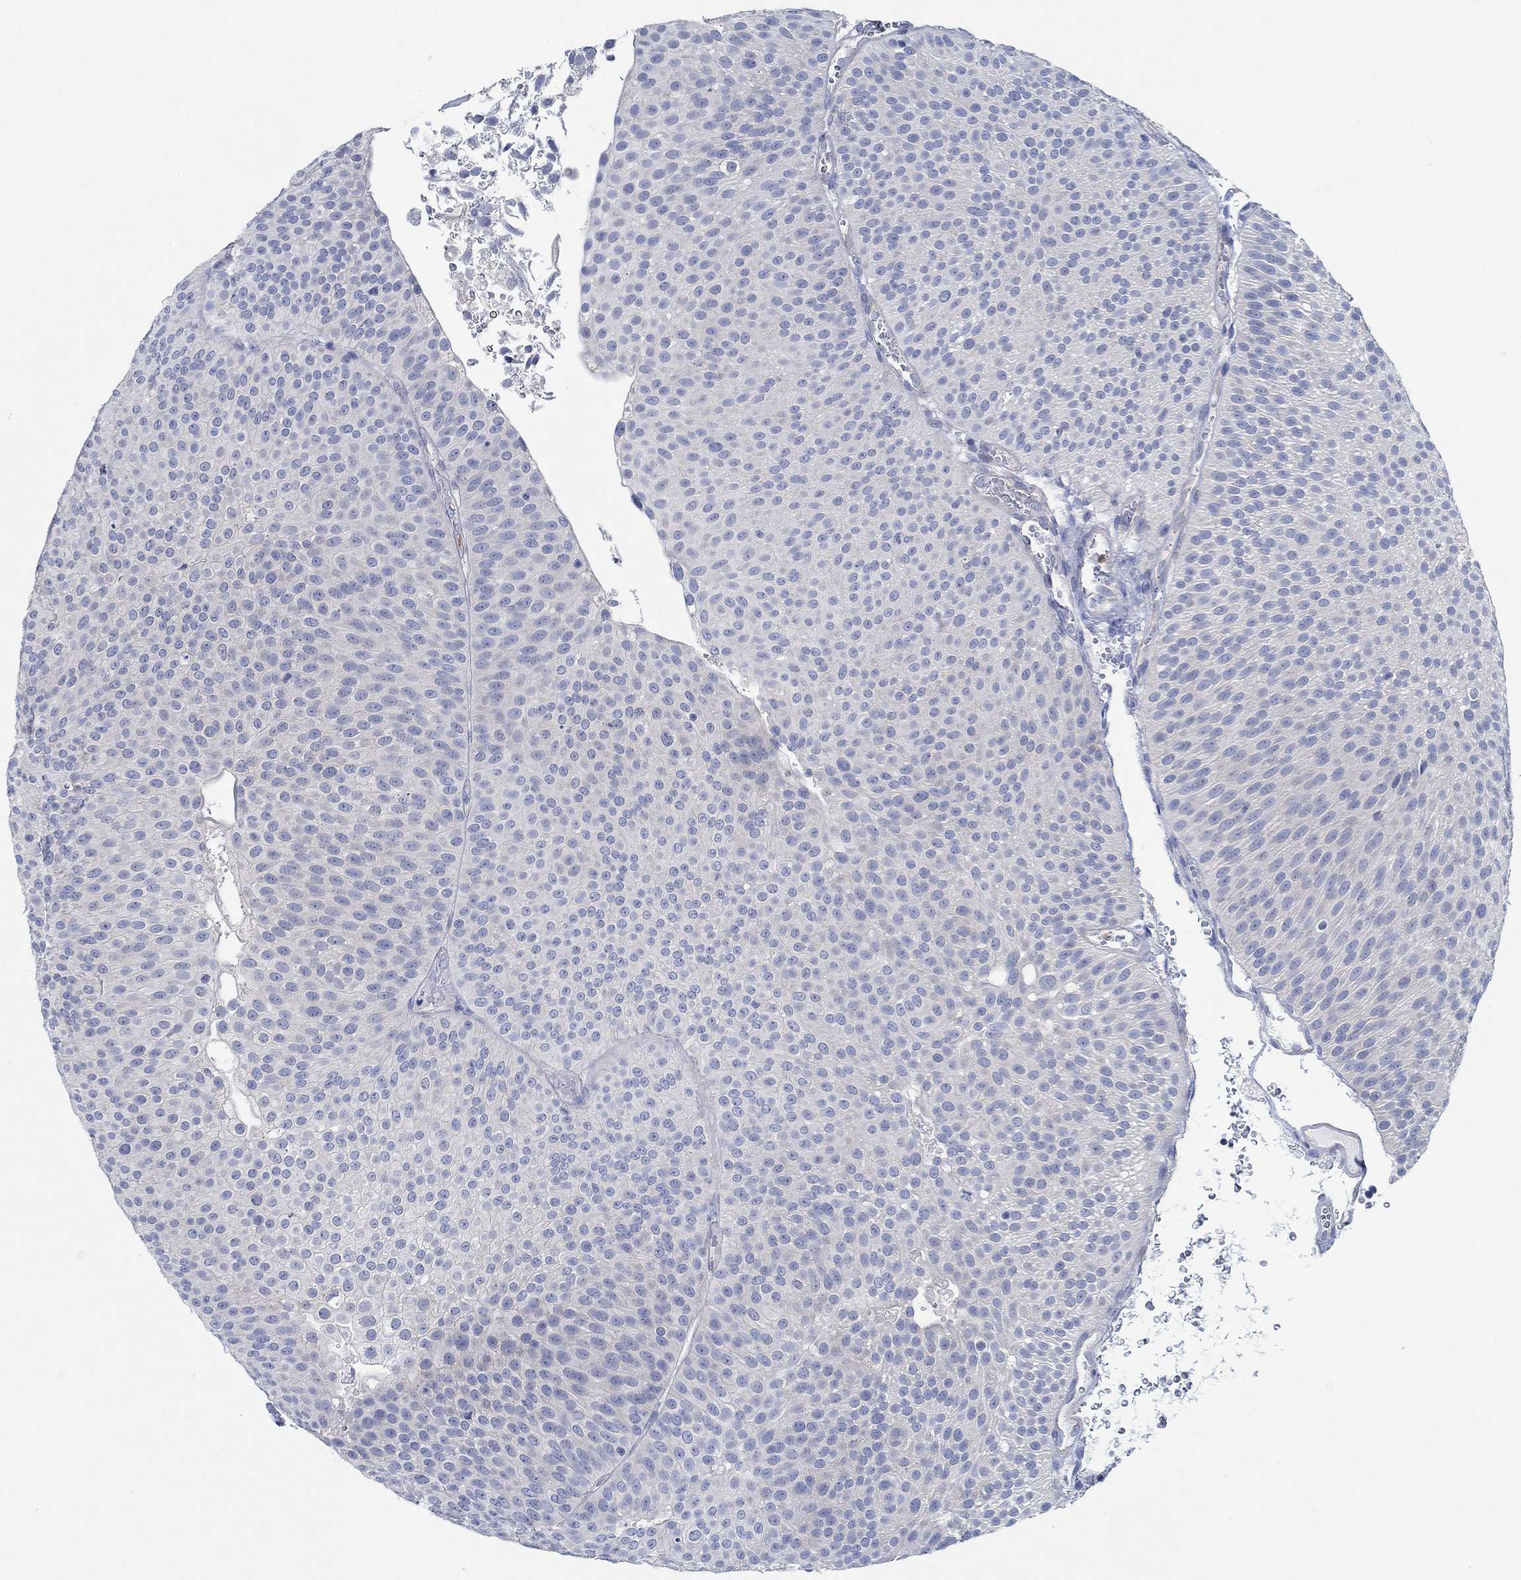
{"staining": {"intensity": "negative", "quantity": "none", "location": "none"}, "tissue": "urothelial cancer", "cell_type": "Tumor cells", "image_type": "cancer", "snomed": [{"axis": "morphology", "description": "Urothelial carcinoma, Low grade"}, {"axis": "topography", "description": "Urinary bladder"}], "caption": "Image shows no significant protein staining in tumor cells of urothelial cancer. (Immunohistochemistry (ihc), brightfield microscopy, high magnification).", "gene": "ZNF671", "patient": {"sex": "male", "age": 65}}